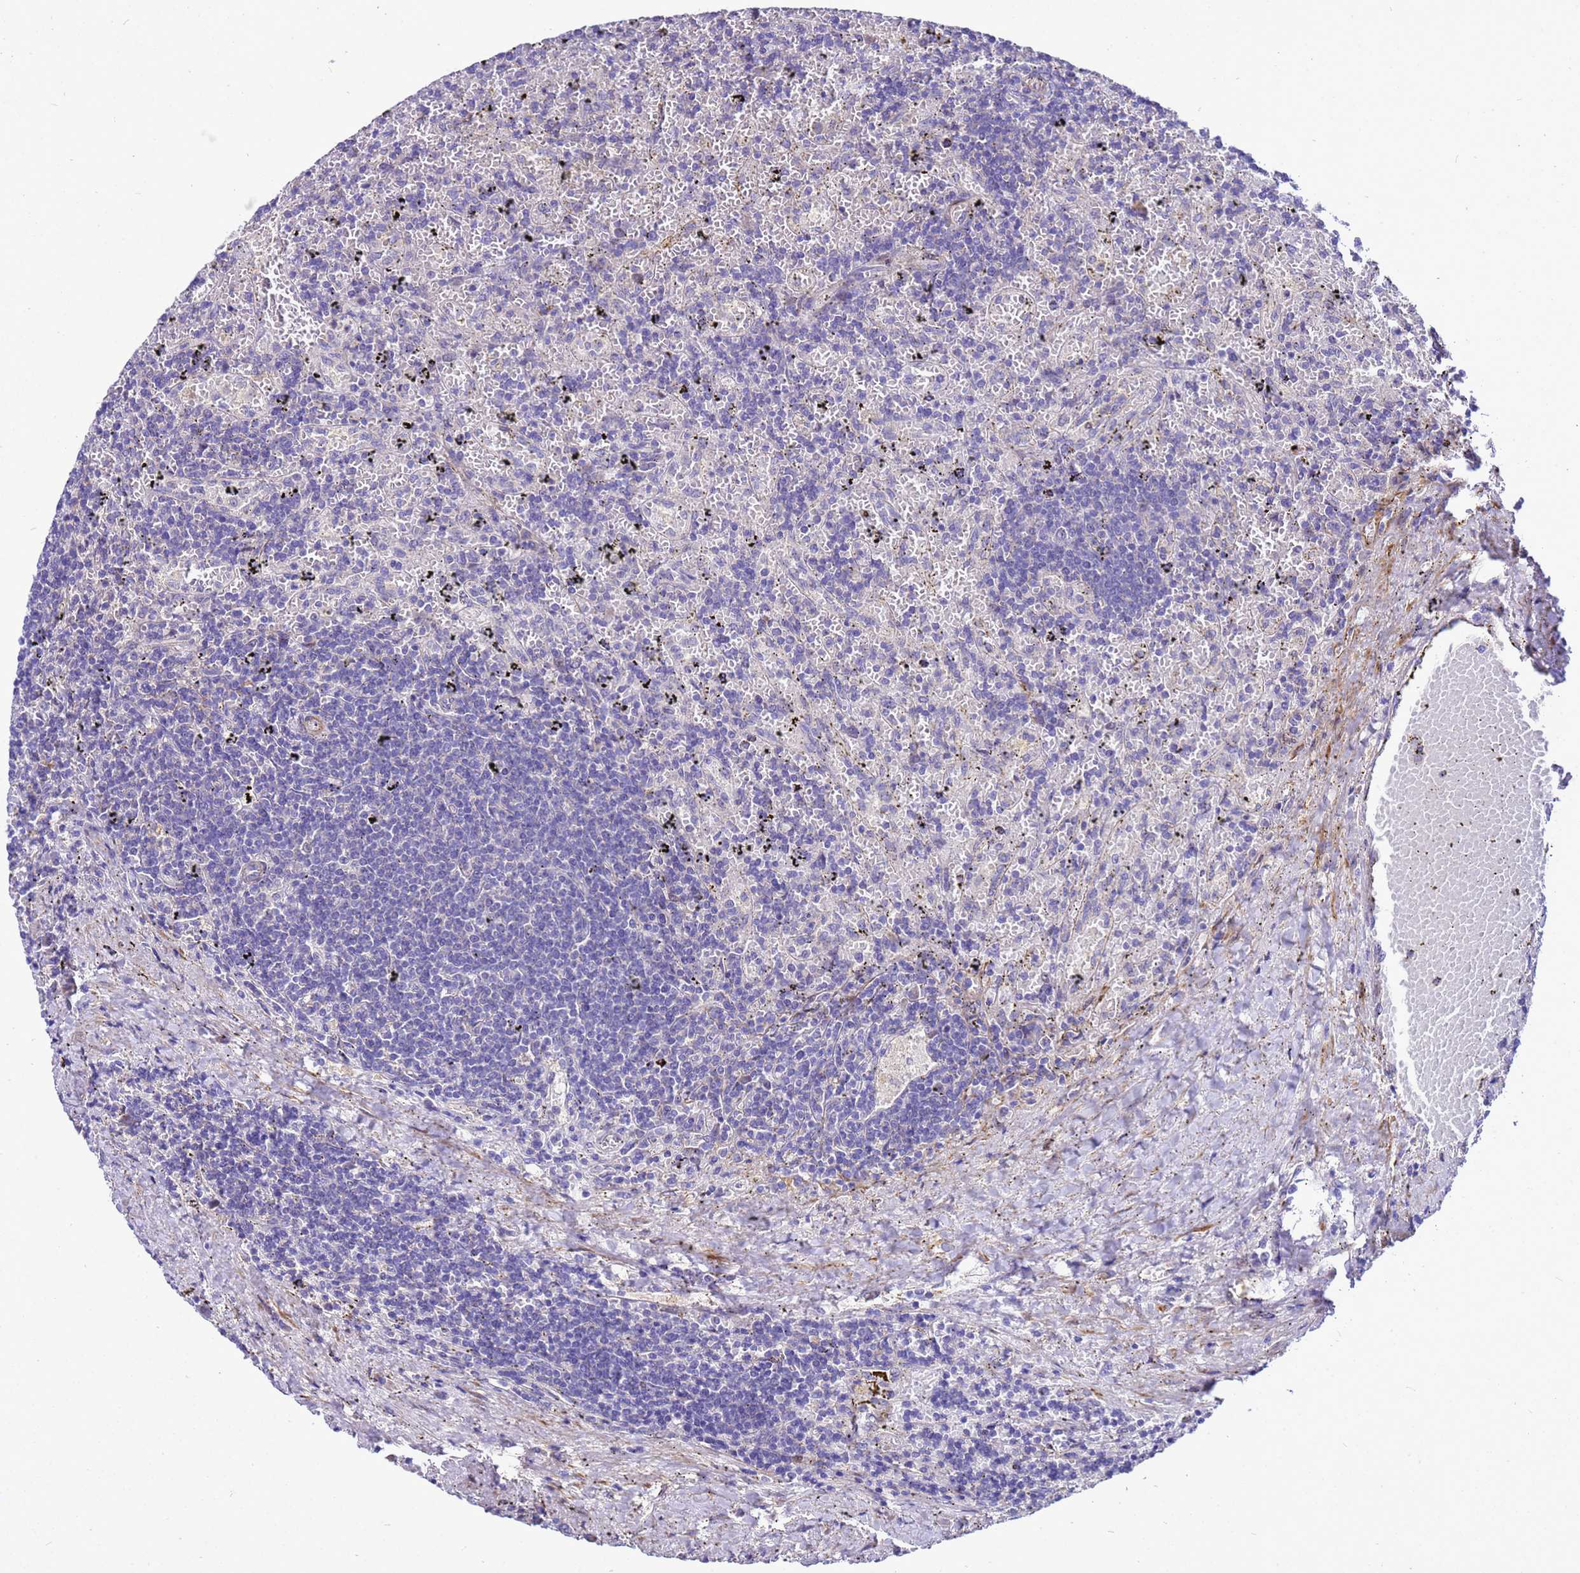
{"staining": {"intensity": "negative", "quantity": "none", "location": "none"}, "tissue": "lymphoma", "cell_type": "Tumor cells", "image_type": "cancer", "snomed": [{"axis": "morphology", "description": "Malignant lymphoma, non-Hodgkin's type, Low grade"}, {"axis": "topography", "description": "Spleen"}], "caption": "The image reveals no significant positivity in tumor cells of lymphoma.", "gene": "POP7", "patient": {"sex": "male", "age": 76}}